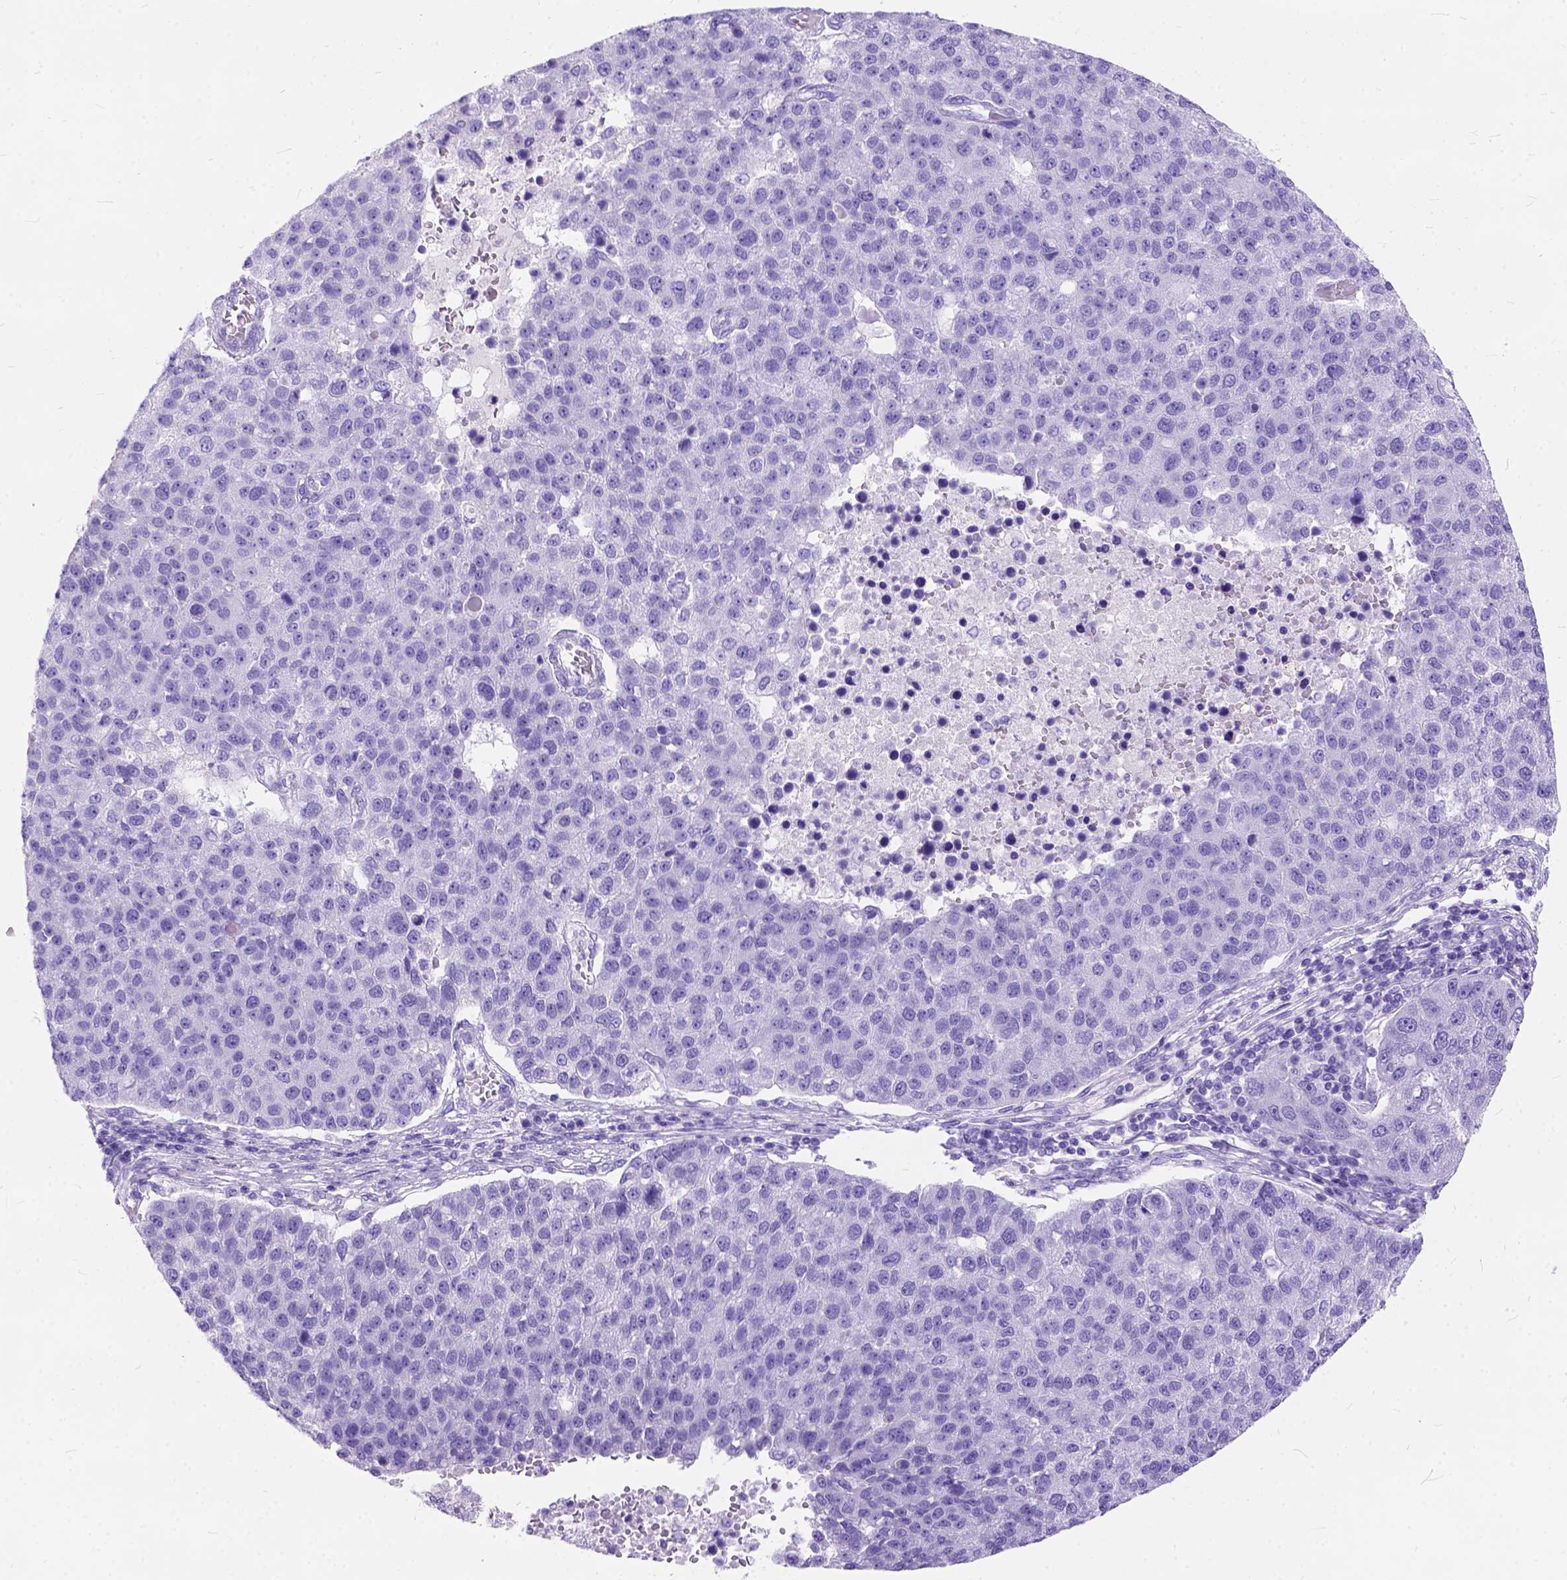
{"staining": {"intensity": "negative", "quantity": "none", "location": "none"}, "tissue": "pancreatic cancer", "cell_type": "Tumor cells", "image_type": "cancer", "snomed": [{"axis": "morphology", "description": "Adenocarcinoma, NOS"}, {"axis": "topography", "description": "Pancreas"}], "caption": "This is an immunohistochemistry (IHC) micrograph of human pancreatic cancer. There is no staining in tumor cells.", "gene": "C1QTNF3", "patient": {"sex": "female", "age": 61}}